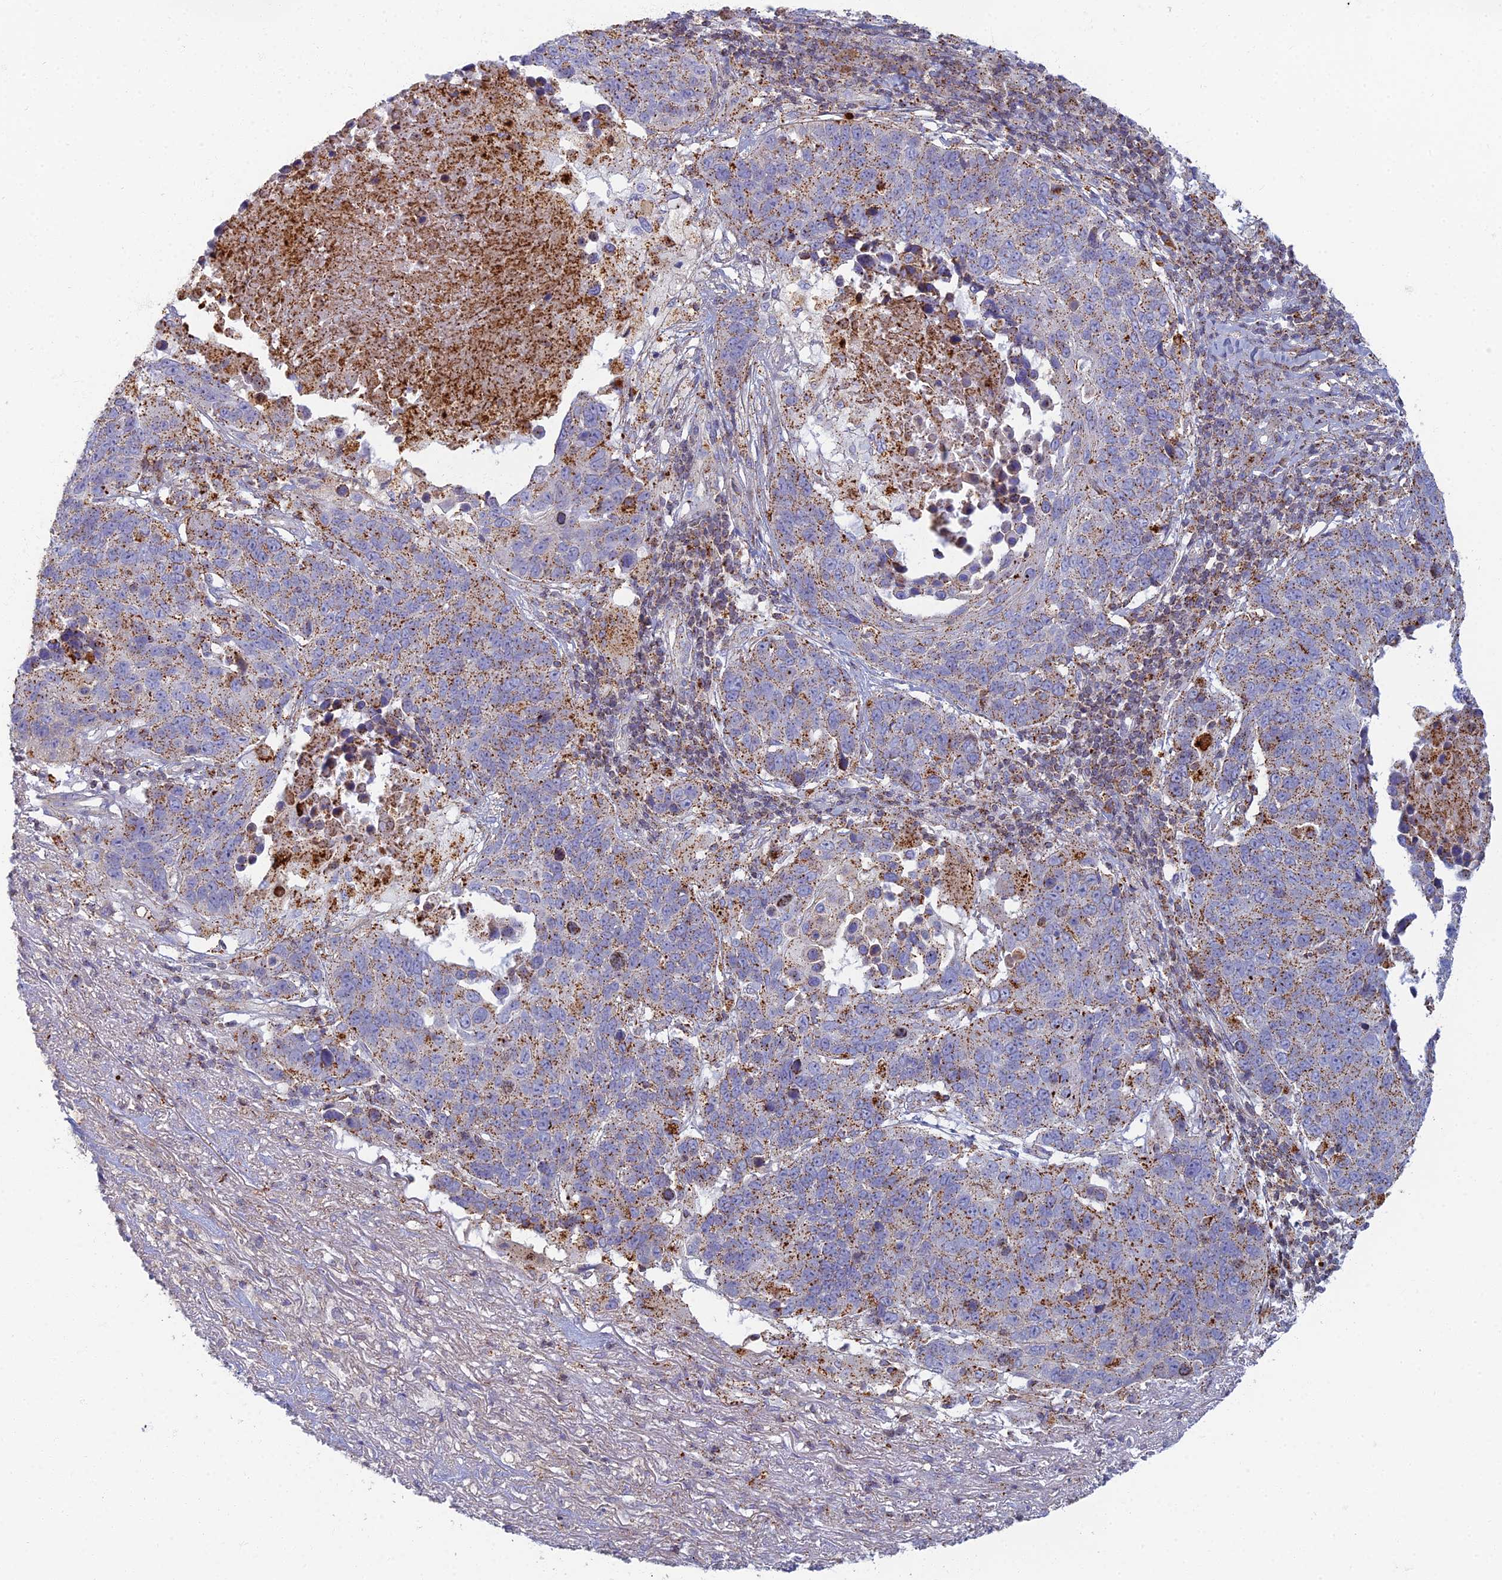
{"staining": {"intensity": "moderate", "quantity": ">75%", "location": "cytoplasmic/membranous"}, "tissue": "lung cancer", "cell_type": "Tumor cells", "image_type": "cancer", "snomed": [{"axis": "morphology", "description": "Normal tissue, NOS"}, {"axis": "morphology", "description": "Squamous cell carcinoma, NOS"}, {"axis": "topography", "description": "Lymph node"}, {"axis": "topography", "description": "Lung"}], "caption": "IHC of human lung cancer demonstrates medium levels of moderate cytoplasmic/membranous staining in approximately >75% of tumor cells.", "gene": "CHMP4B", "patient": {"sex": "male", "age": 66}}